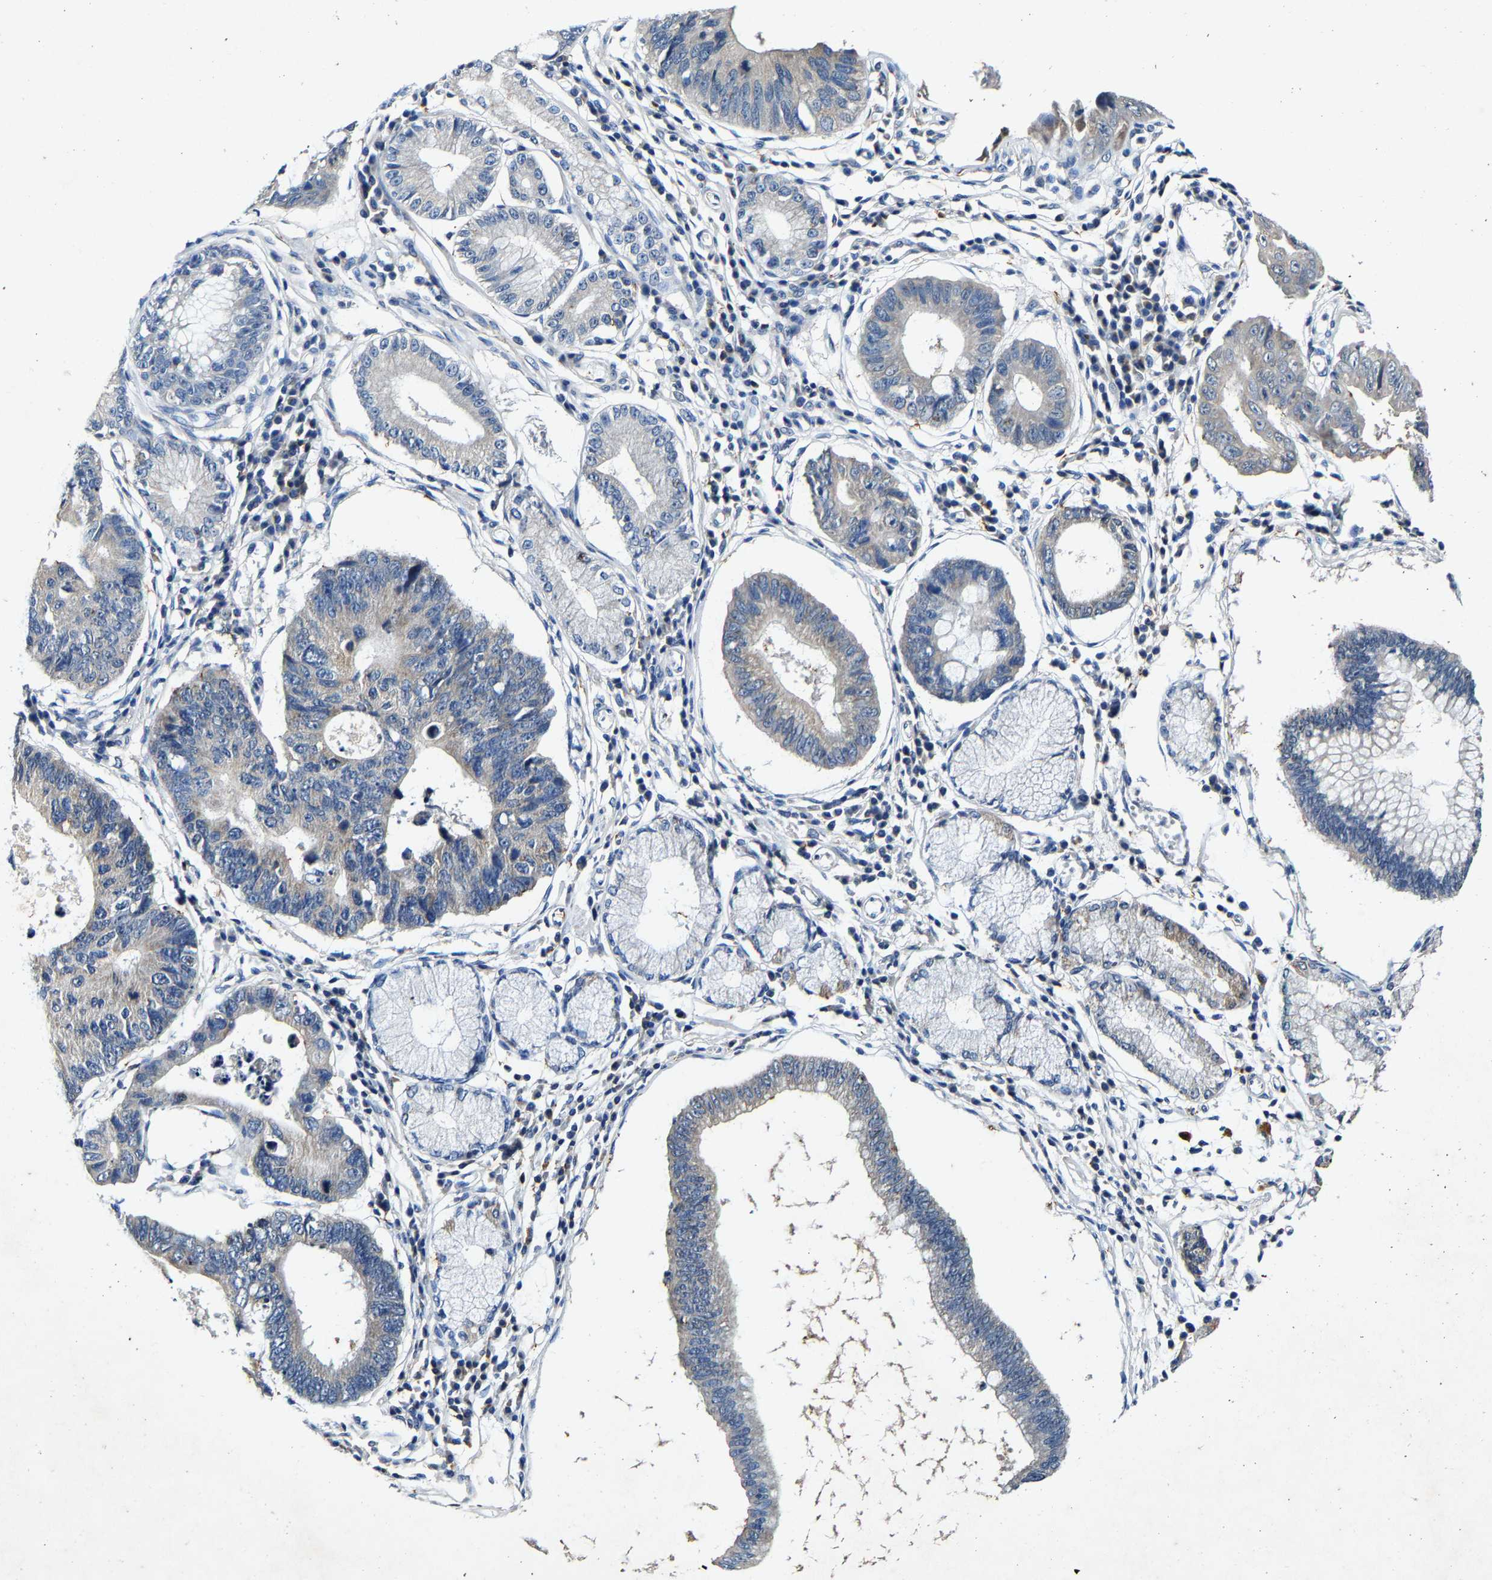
{"staining": {"intensity": "negative", "quantity": "none", "location": "none"}, "tissue": "stomach cancer", "cell_type": "Tumor cells", "image_type": "cancer", "snomed": [{"axis": "morphology", "description": "Adenocarcinoma, NOS"}, {"axis": "topography", "description": "Stomach"}], "caption": "This micrograph is of adenocarcinoma (stomach) stained with immunohistochemistry (IHC) to label a protein in brown with the nuclei are counter-stained blue. There is no positivity in tumor cells. (Brightfield microscopy of DAB IHC at high magnification).", "gene": "SLC25A25", "patient": {"sex": "male", "age": 59}}